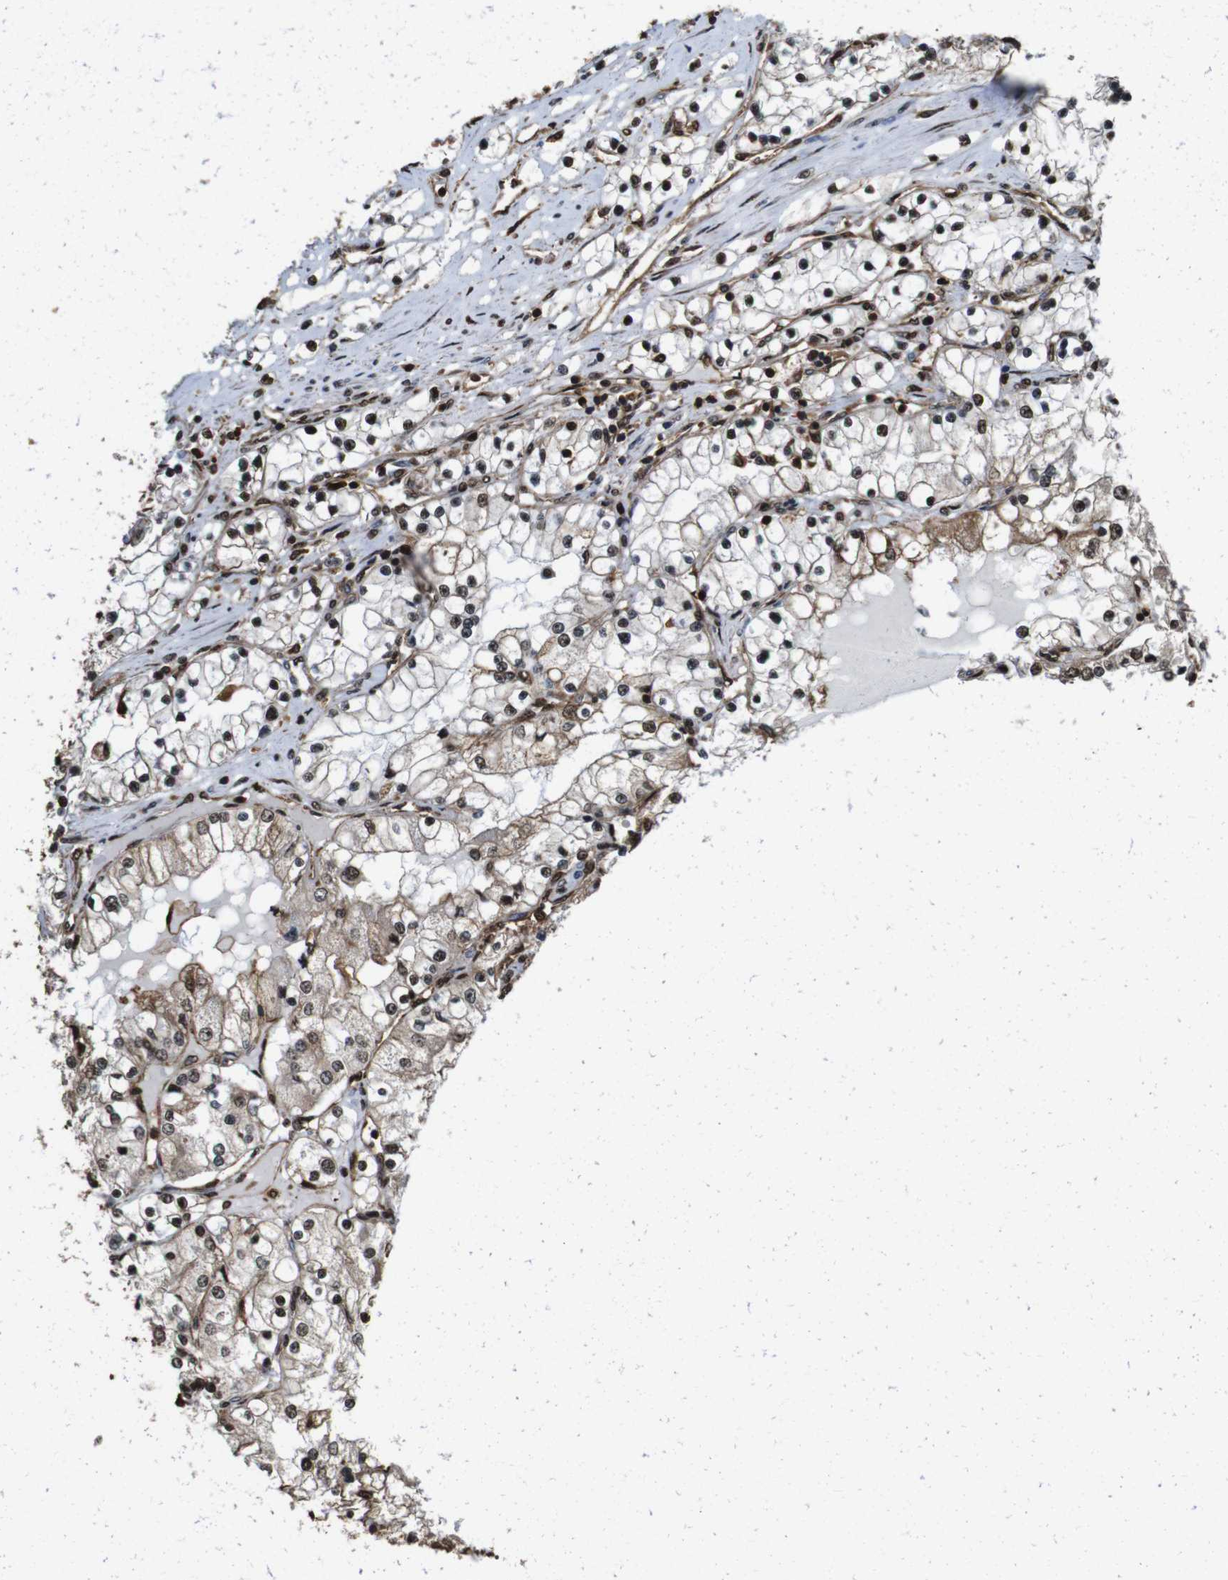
{"staining": {"intensity": "strong", "quantity": ">75%", "location": "nuclear"}, "tissue": "renal cancer", "cell_type": "Tumor cells", "image_type": "cancer", "snomed": [{"axis": "morphology", "description": "Adenocarcinoma, NOS"}, {"axis": "topography", "description": "Kidney"}], "caption": "Protein expression analysis of human renal adenocarcinoma reveals strong nuclear expression in about >75% of tumor cells.", "gene": "VCP", "patient": {"sex": "male", "age": 68}}